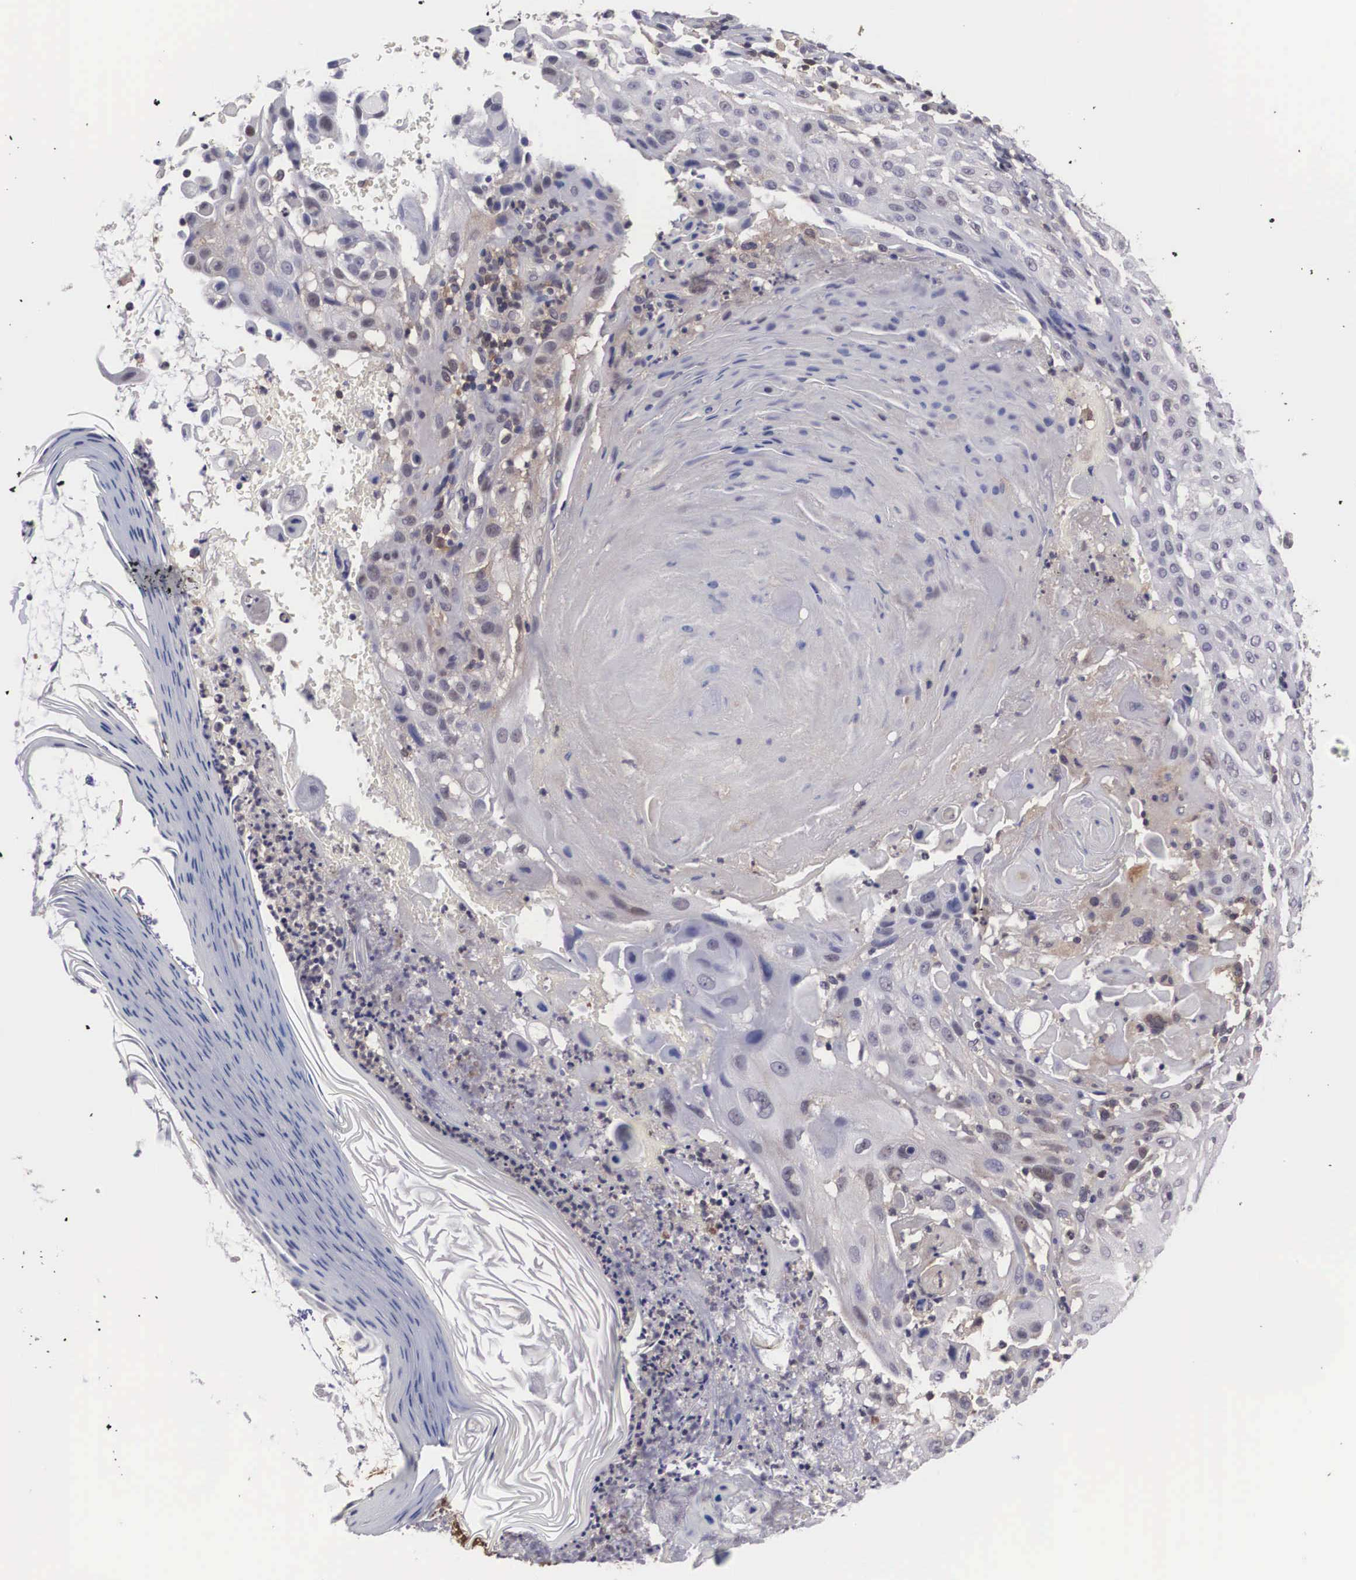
{"staining": {"intensity": "weak", "quantity": "<25%", "location": "nuclear"}, "tissue": "skin cancer", "cell_type": "Tumor cells", "image_type": "cancer", "snomed": [{"axis": "morphology", "description": "Squamous cell carcinoma, NOS"}, {"axis": "topography", "description": "Skin"}], "caption": "IHC photomicrograph of neoplastic tissue: skin squamous cell carcinoma stained with DAB reveals no significant protein positivity in tumor cells.", "gene": "ADSL", "patient": {"sex": "female", "age": 89}}